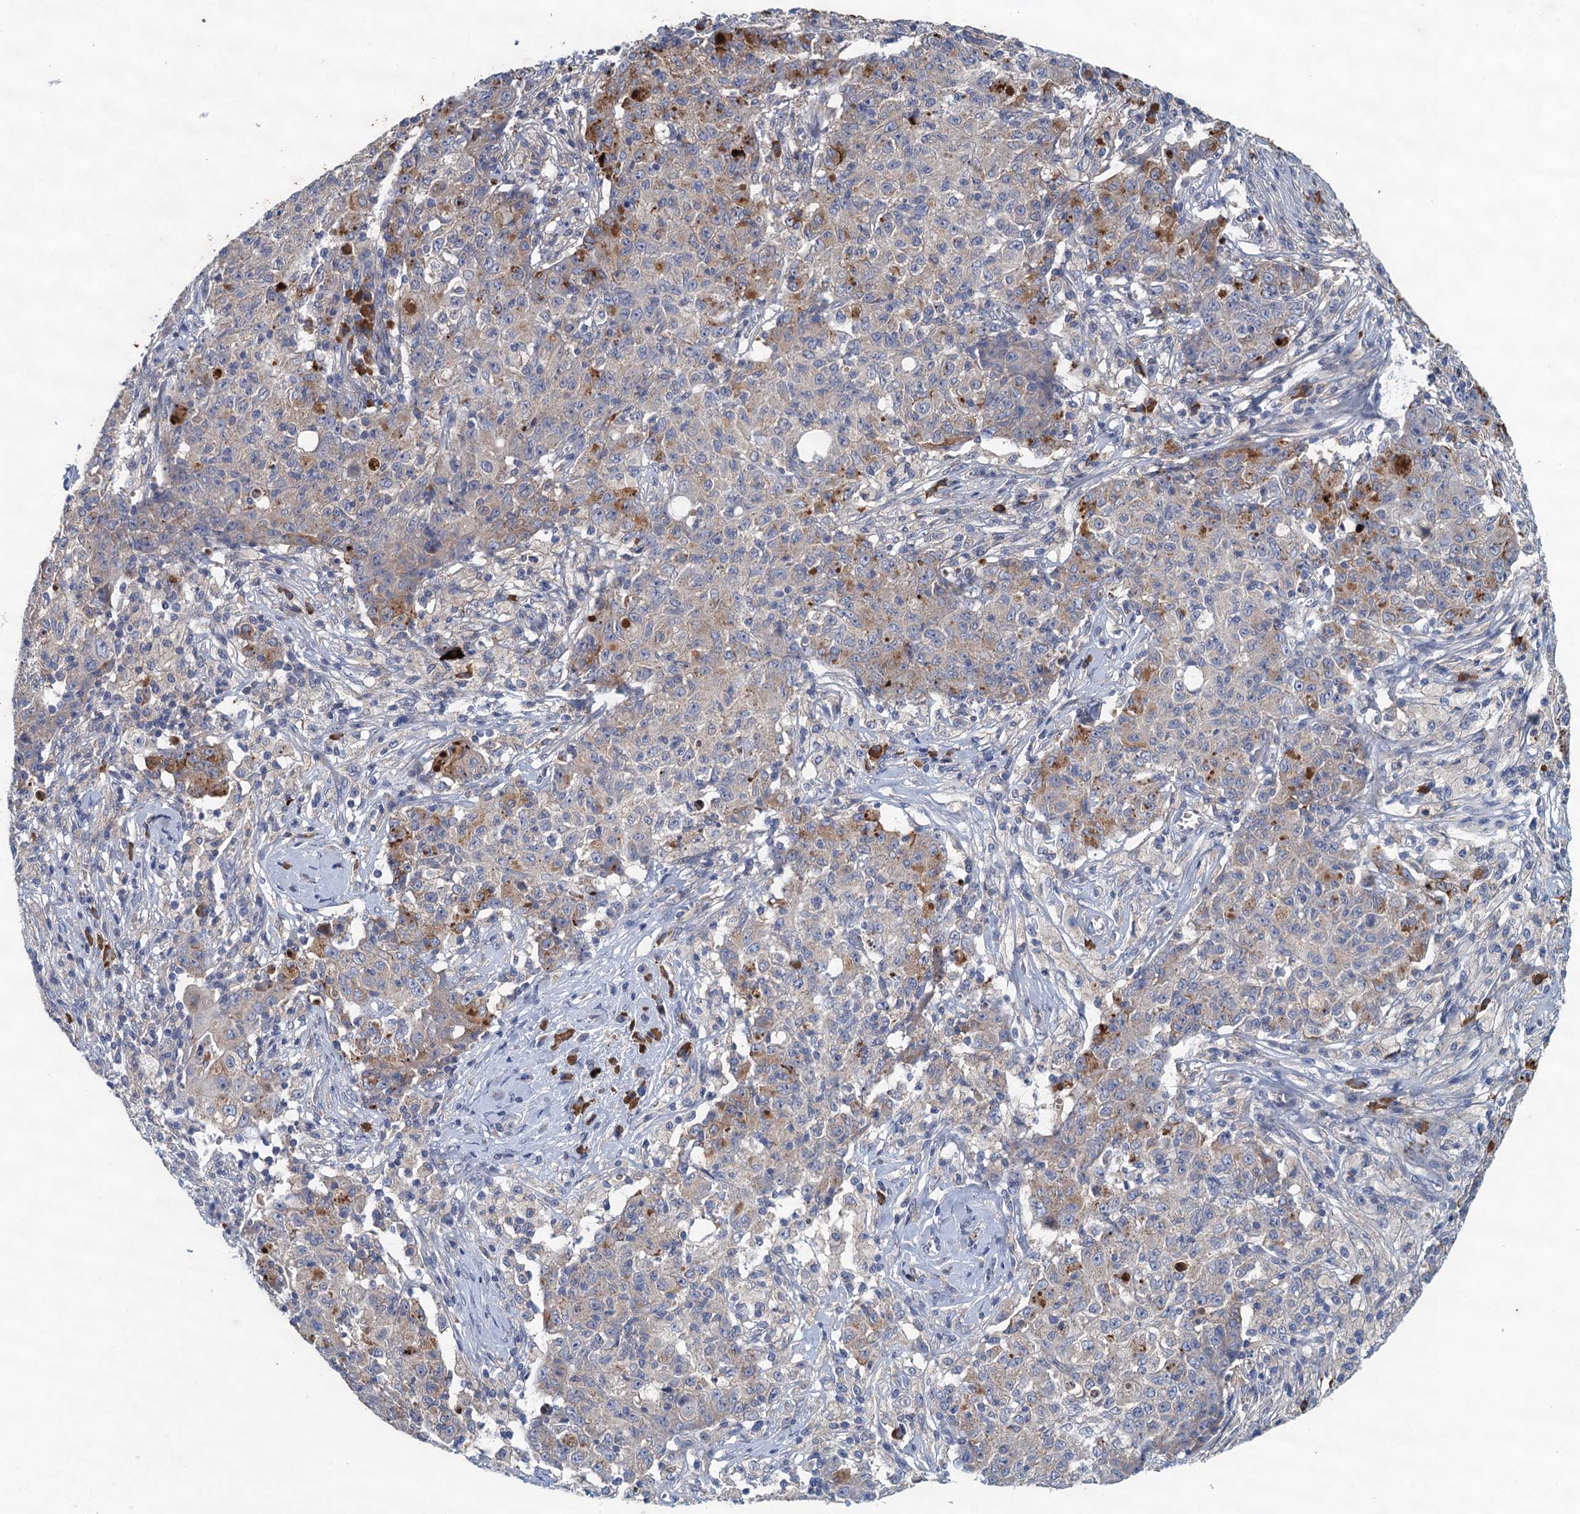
{"staining": {"intensity": "weak", "quantity": "<25%", "location": "cytoplasmic/membranous"}, "tissue": "ovarian cancer", "cell_type": "Tumor cells", "image_type": "cancer", "snomed": [{"axis": "morphology", "description": "Carcinoma, endometroid"}, {"axis": "topography", "description": "Ovary"}], "caption": "Protein analysis of ovarian cancer displays no significant staining in tumor cells.", "gene": "TPCN1", "patient": {"sex": "female", "age": 42}}